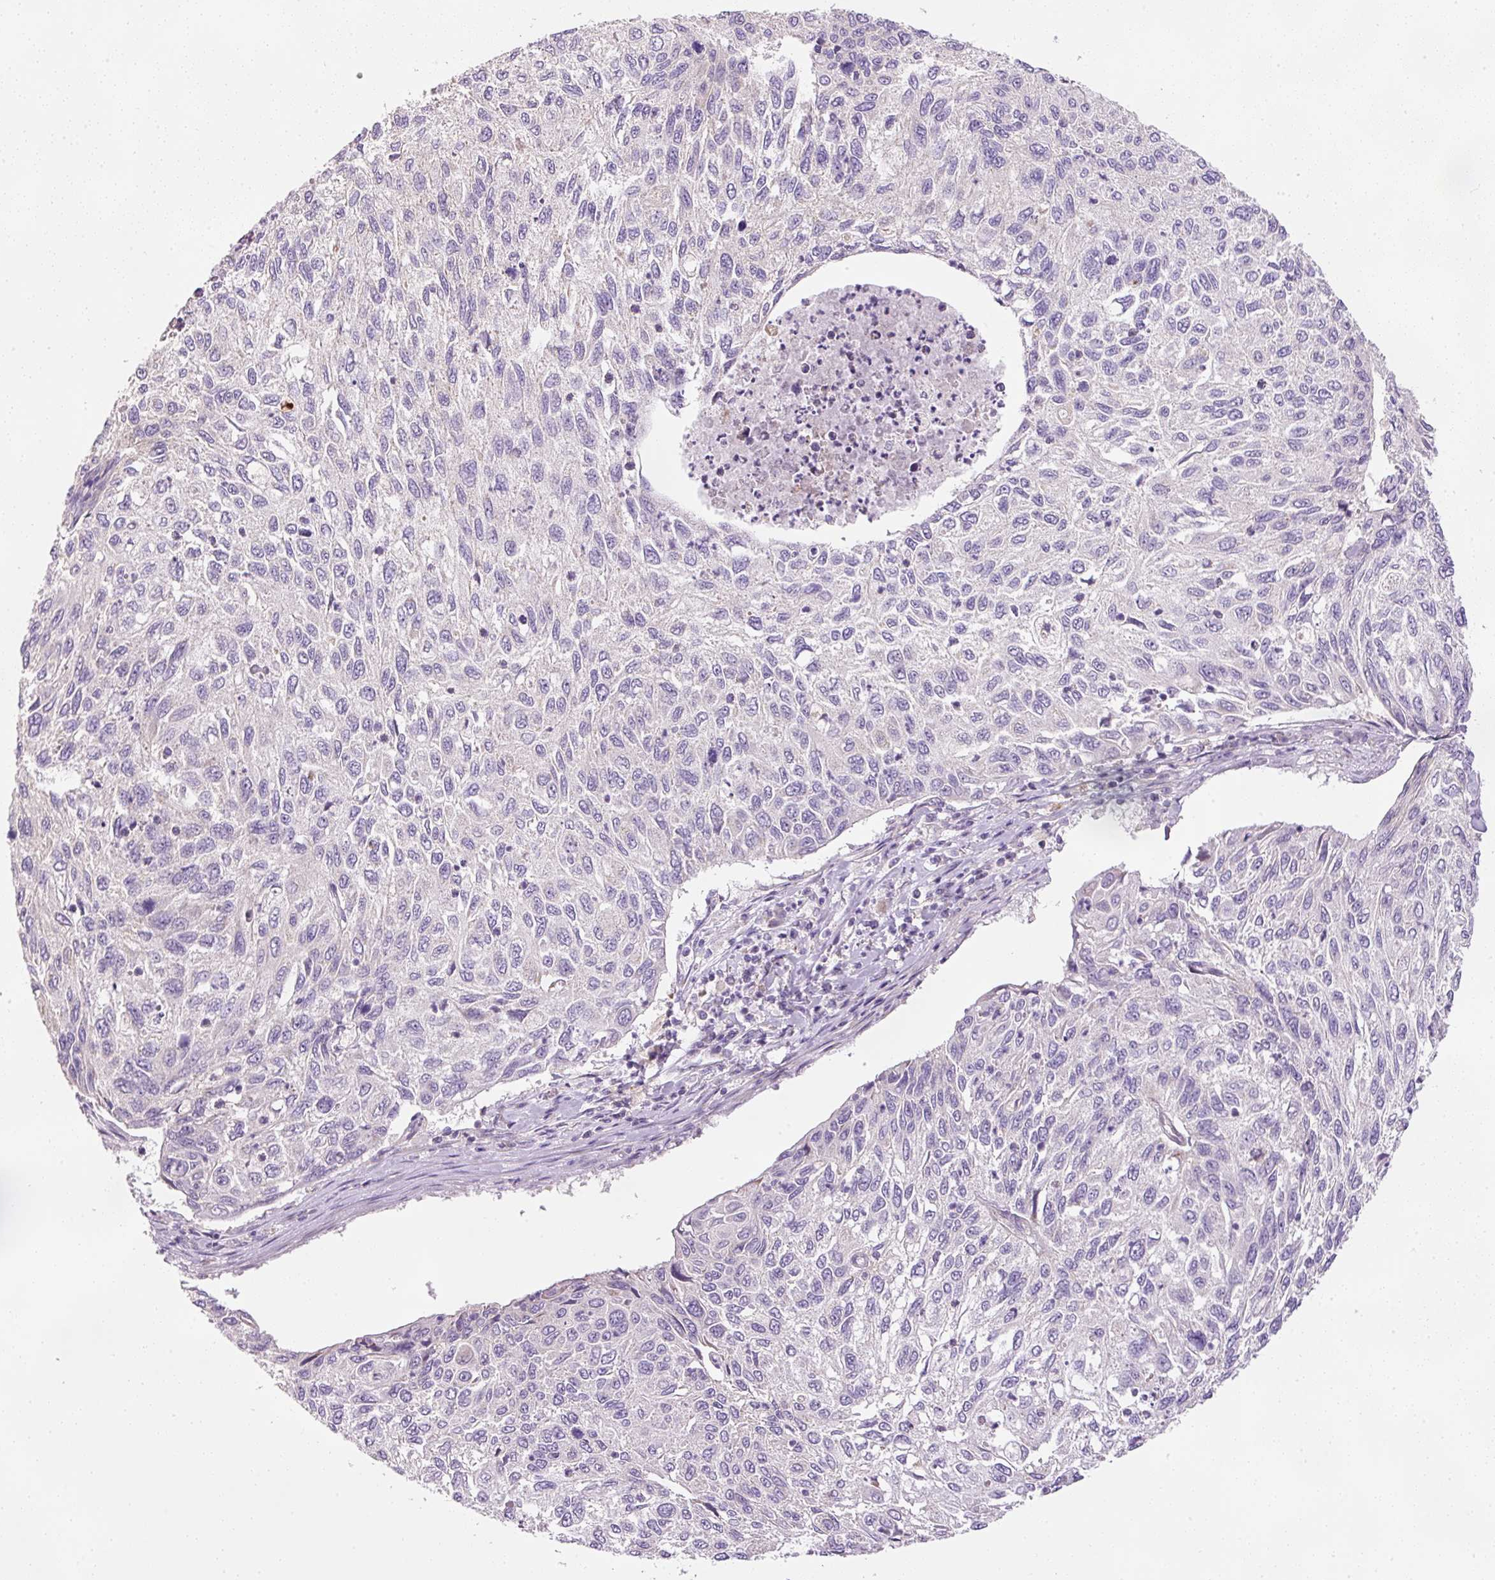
{"staining": {"intensity": "negative", "quantity": "none", "location": "none"}, "tissue": "cervical cancer", "cell_type": "Tumor cells", "image_type": "cancer", "snomed": [{"axis": "morphology", "description": "Squamous cell carcinoma, NOS"}, {"axis": "topography", "description": "Cervix"}], "caption": "An immunohistochemistry photomicrograph of cervical cancer is shown. There is no staining in tumor cells of cervical cancer.", "gene": "KPNA5", "patient": {"sex": "female", "age": 70}}